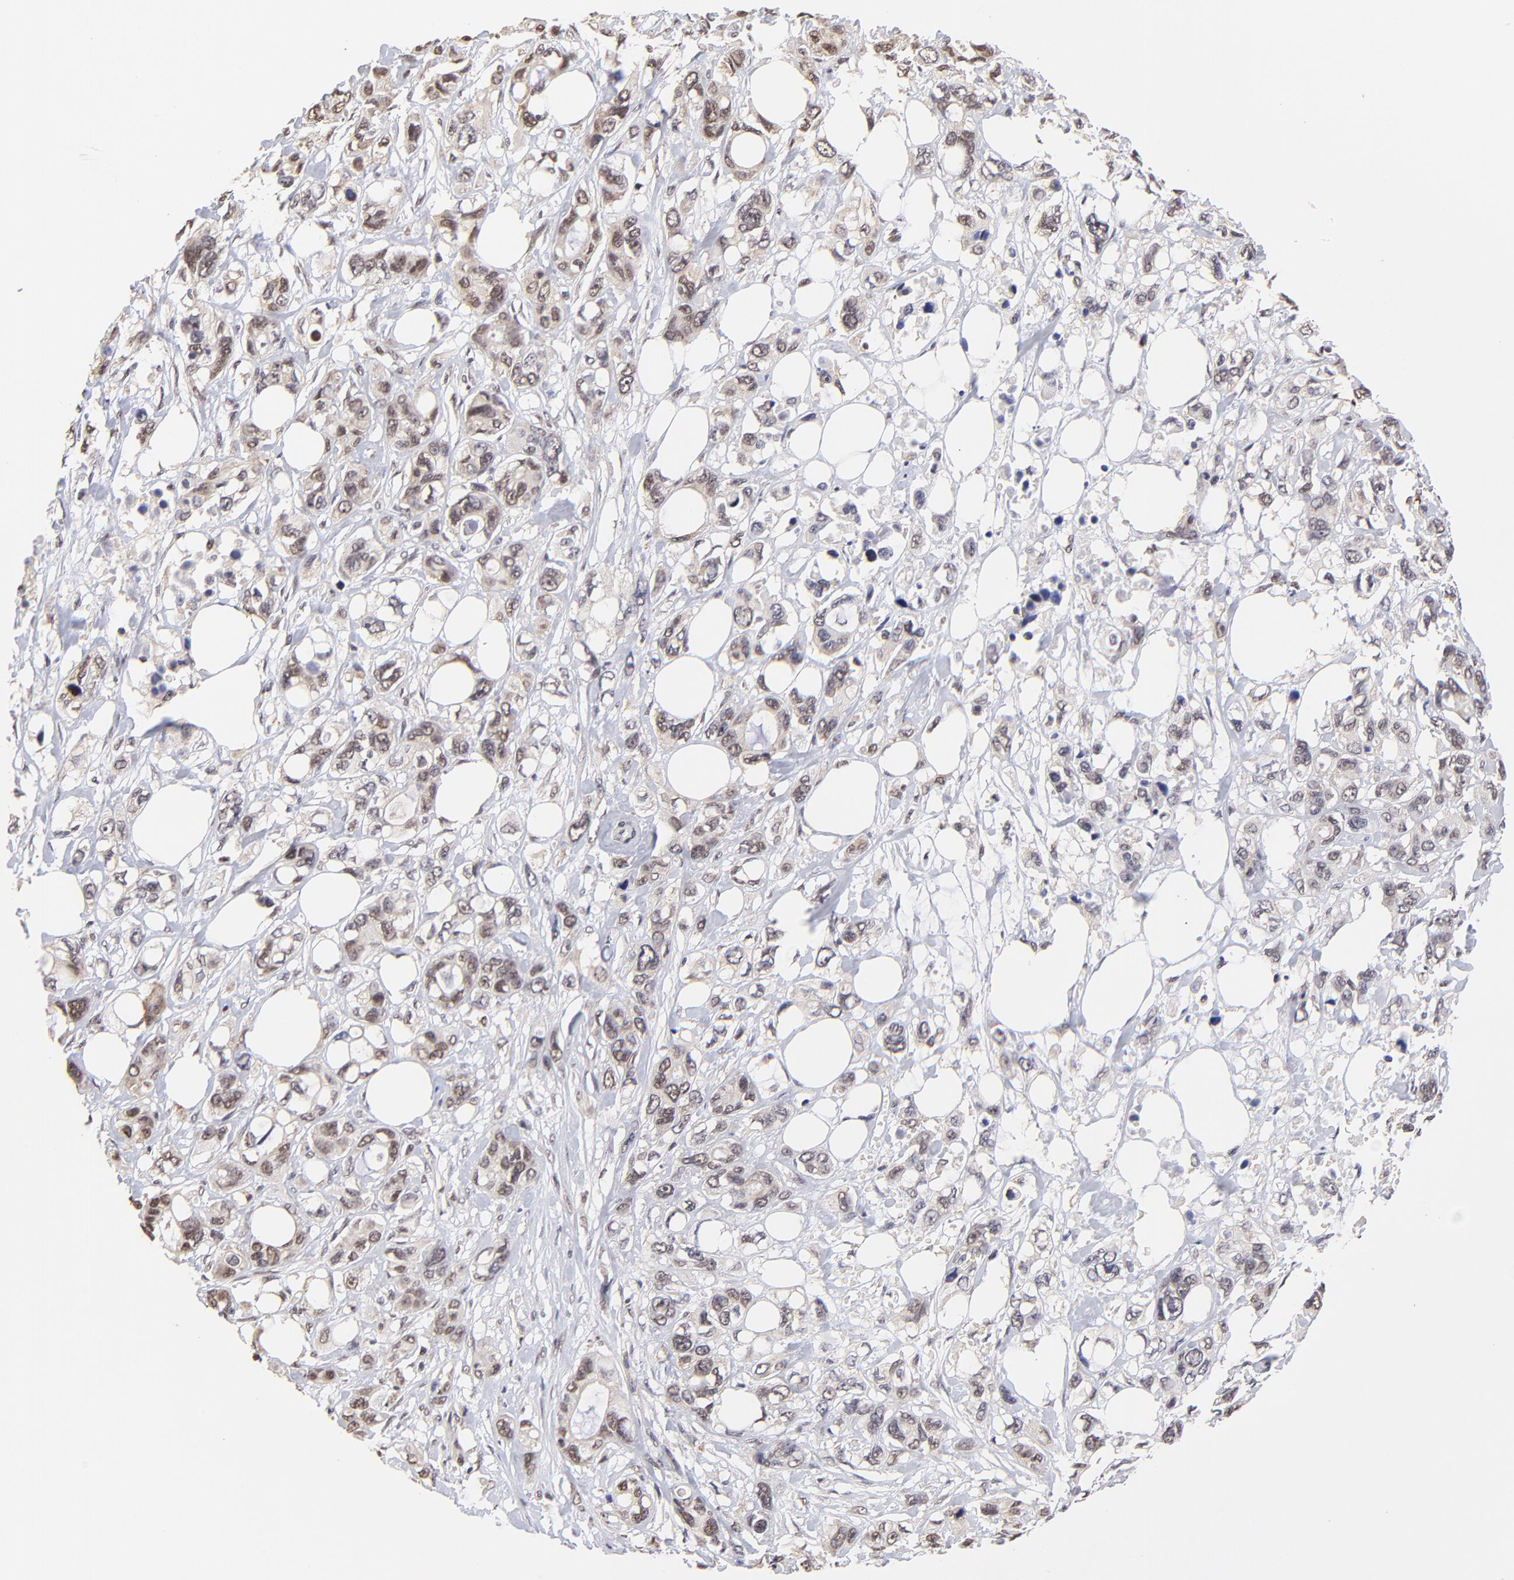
{"staining": {"intensity": "weak", "quantity": ">75%", "location": "cytoplasmic/membranous,nuclear"}, "tissue": "stomach cancer", "cell_type": "Tumor cells", "image_type": "cancer", "snomed": [{"axis": "morphology", "description": "Adenocarcinoma, NOS"}, {"axis": "topography", "description": "Stomach, upper"}], "caption": "Immunohistochemical staining of human stomach cancer (adenocarcinoma) reveals low levels of weak cytoplasmic/membranous and nuclear positivity in approximately >75% of tumor cells.", "gene": "ZNF670", "patient": {"sex": "male", "age": 47}}